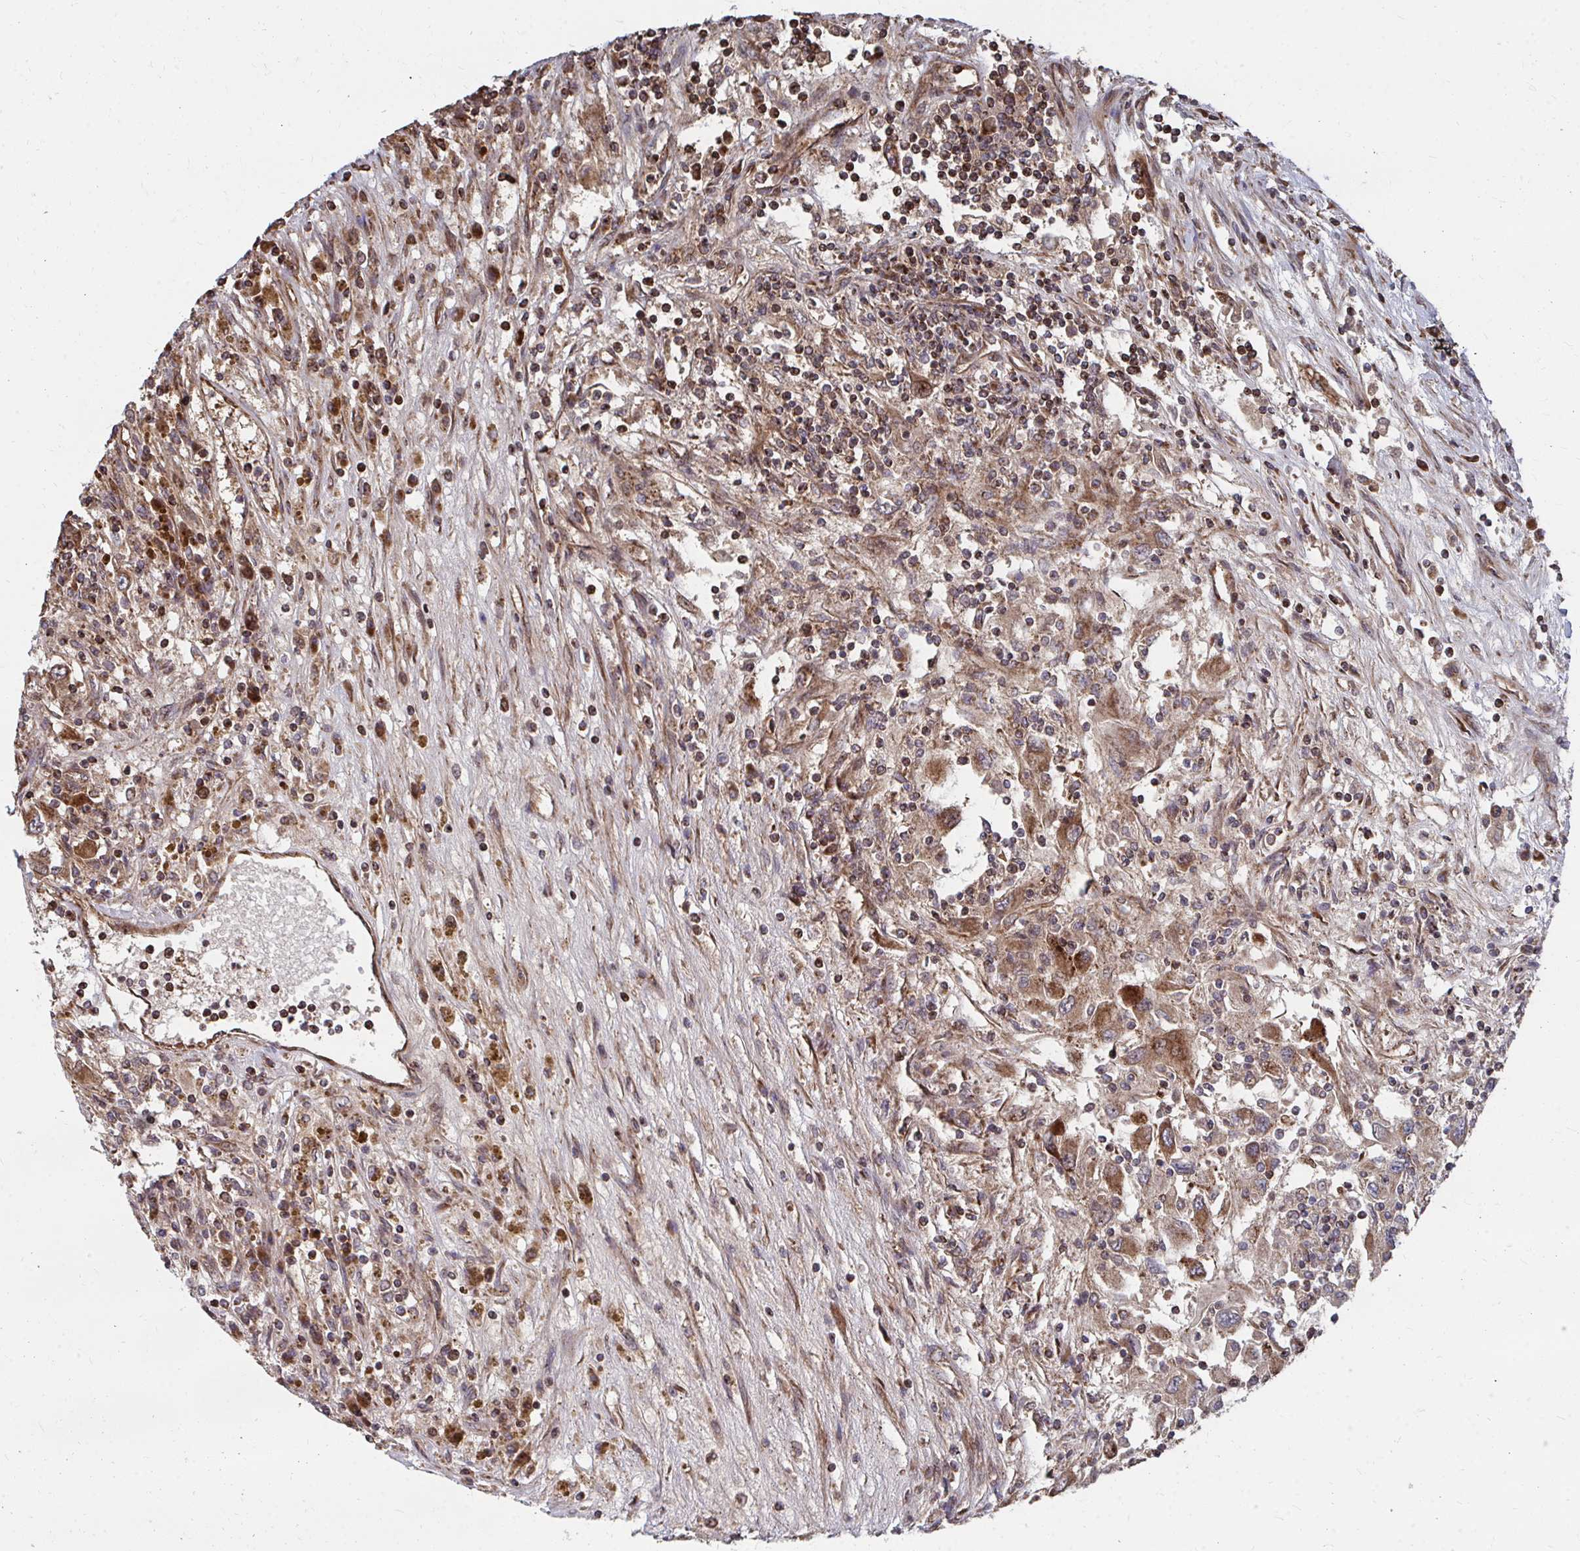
{"staining": {"intensity": "moderate", "quantity": ">75%", "location": "cytoplasmic/membranous"}, "tissue": "renal cancer", "cell_type": "Tumor cells", "image_type": "cancer", "snomed": [{"axis": "morphology", "description": "Adenocarcinoma, NOS"}, {"axis": "topography", "description": "Kidney"}], "caption": "A brown stain highlights moderate cytoplasmic/membranous positivity of a protein in human renal adenocarcinoma tumor cells.", "gene": "FAM89A", "patient": {"sex": "female", "age": 67}}